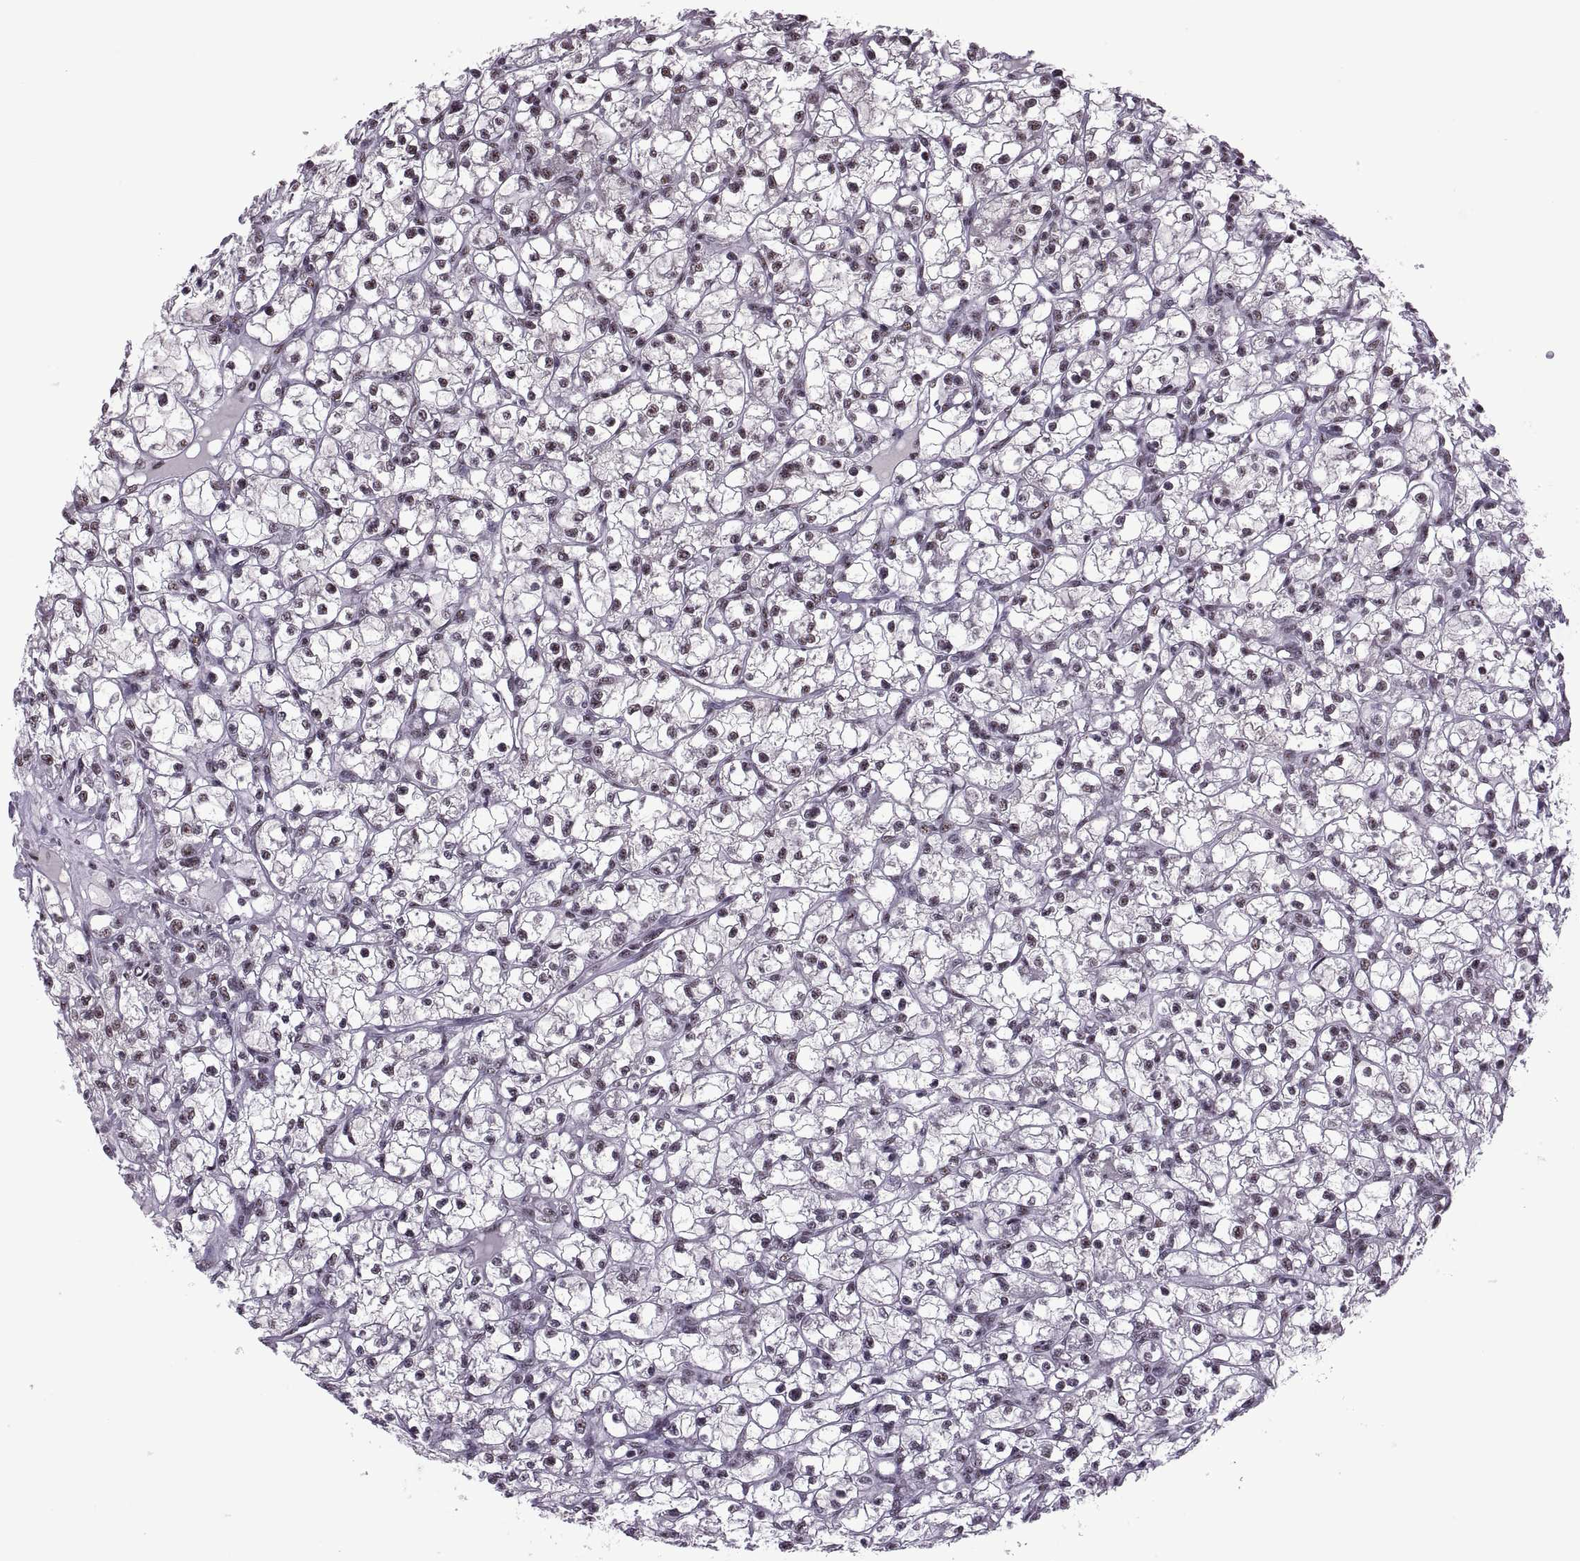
{"staining": {"intensity": "weak", "quantity": "25%-75%", "location": "nuclear"}, "tissue": "renal cancer", "cell_type": "Tumor cells", "image_type": "cancer", "snomed": [{"axis": "morphology", "description": "Adenocarcinoma, NOS"}, {"axis": "topography", "description": "Kidney"}], "caption": "This image reveals immunohistochemistry staining of human adenocarcinoma (renal), with low weak nuclear positivity in about 25%-75% of tumor cells.", "gene": "MAGEA4", "patient": {"sex": "female", "age": 59}}